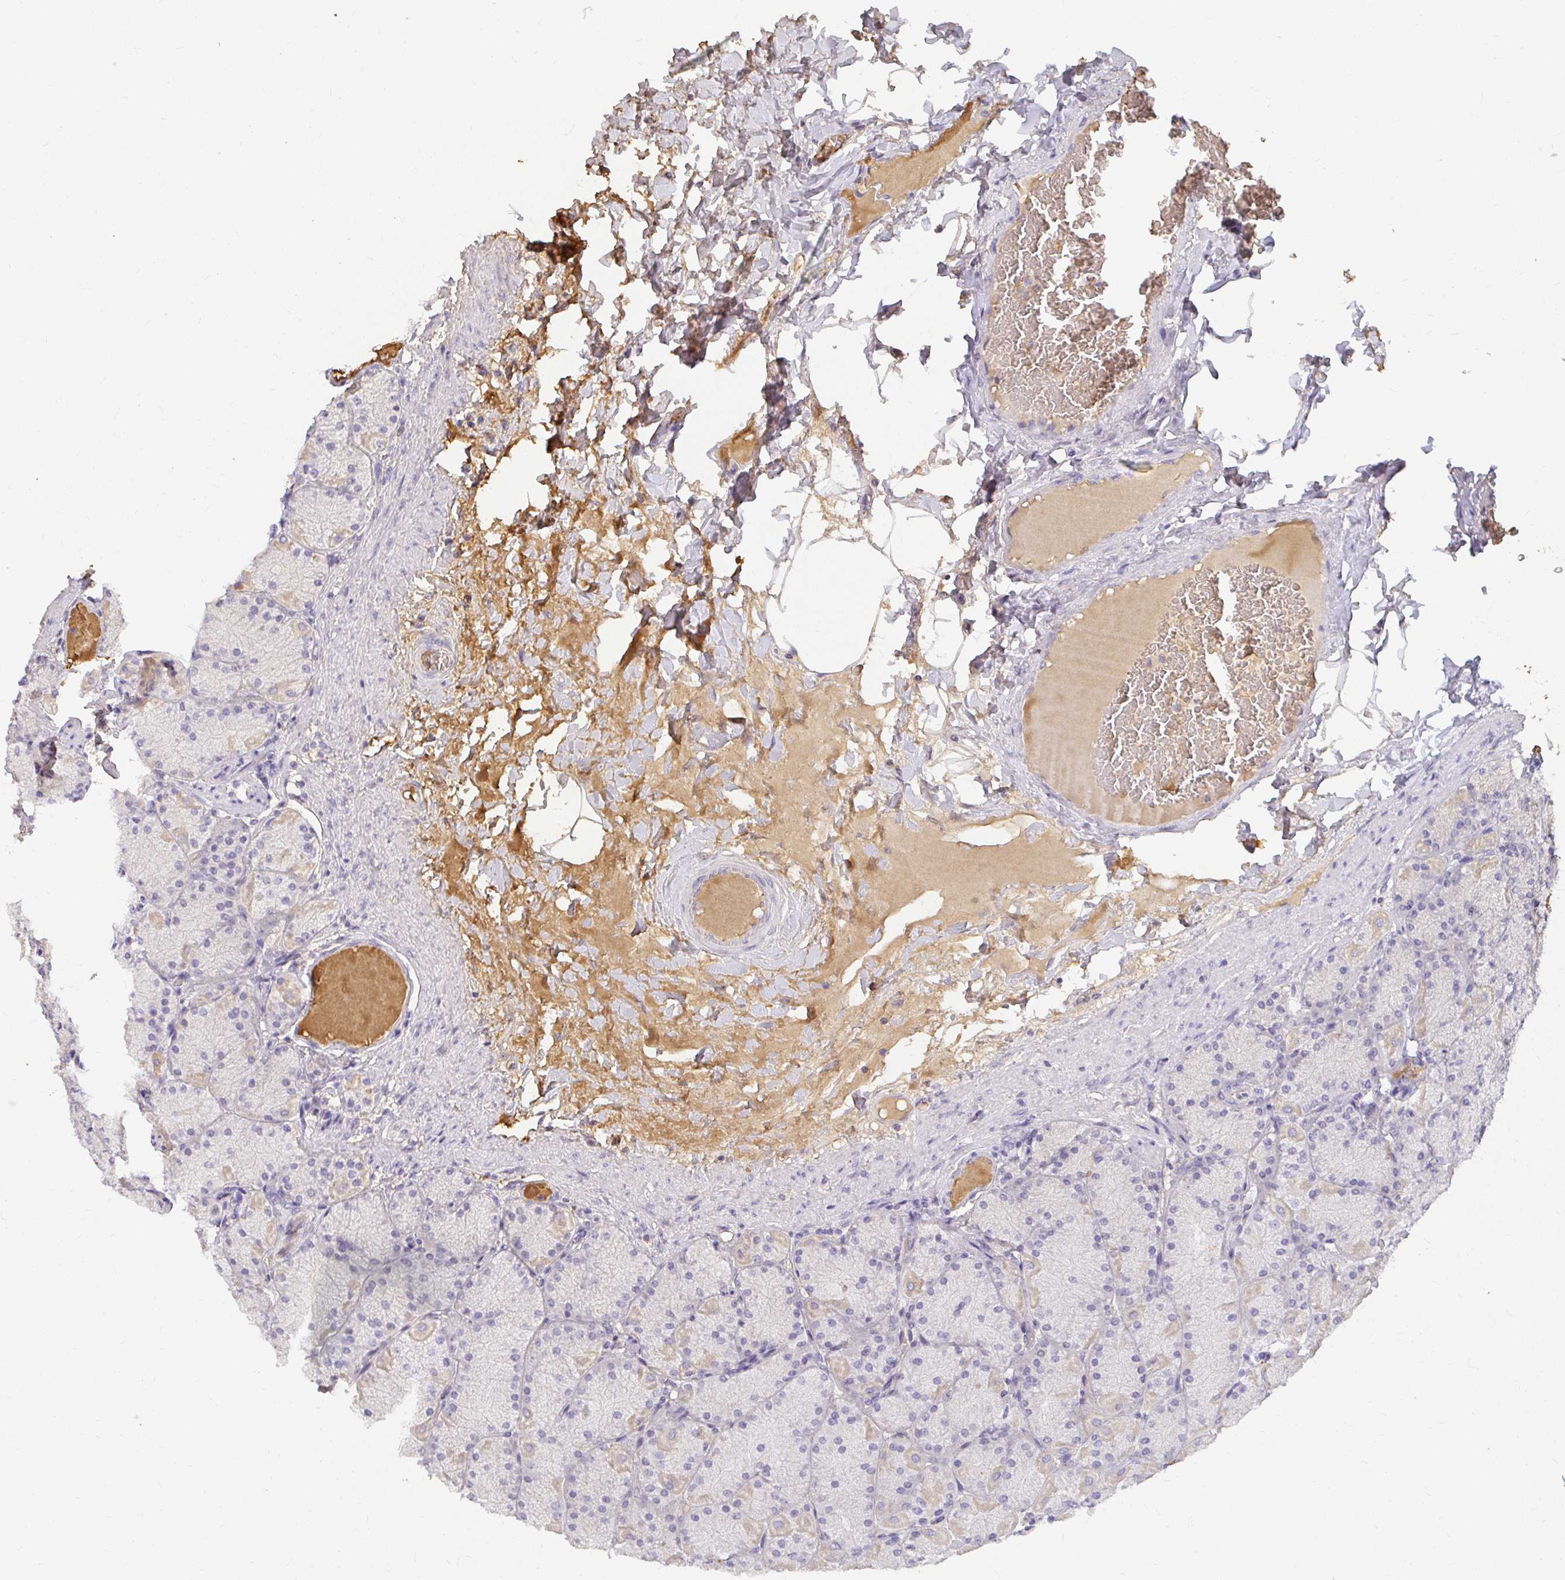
{"staining": {"intensity": "weak", "quantity": "<25%", "location": "cytoplasmic/membranous"}, "tissue": "stomach", "cell_type": "Glandular cells", "image_type": "normal", "snomed": [{"axis": "morphology", "description": "Normal tissue, NOS"}, {"axis": "topography", "description": "Stomach, upper"}], "caption": "Stomach stained for a protein using IHC displays no positivity glandular cells.", "gene": "LOXL4", "patient": {"sex": "female", "age": 56}}